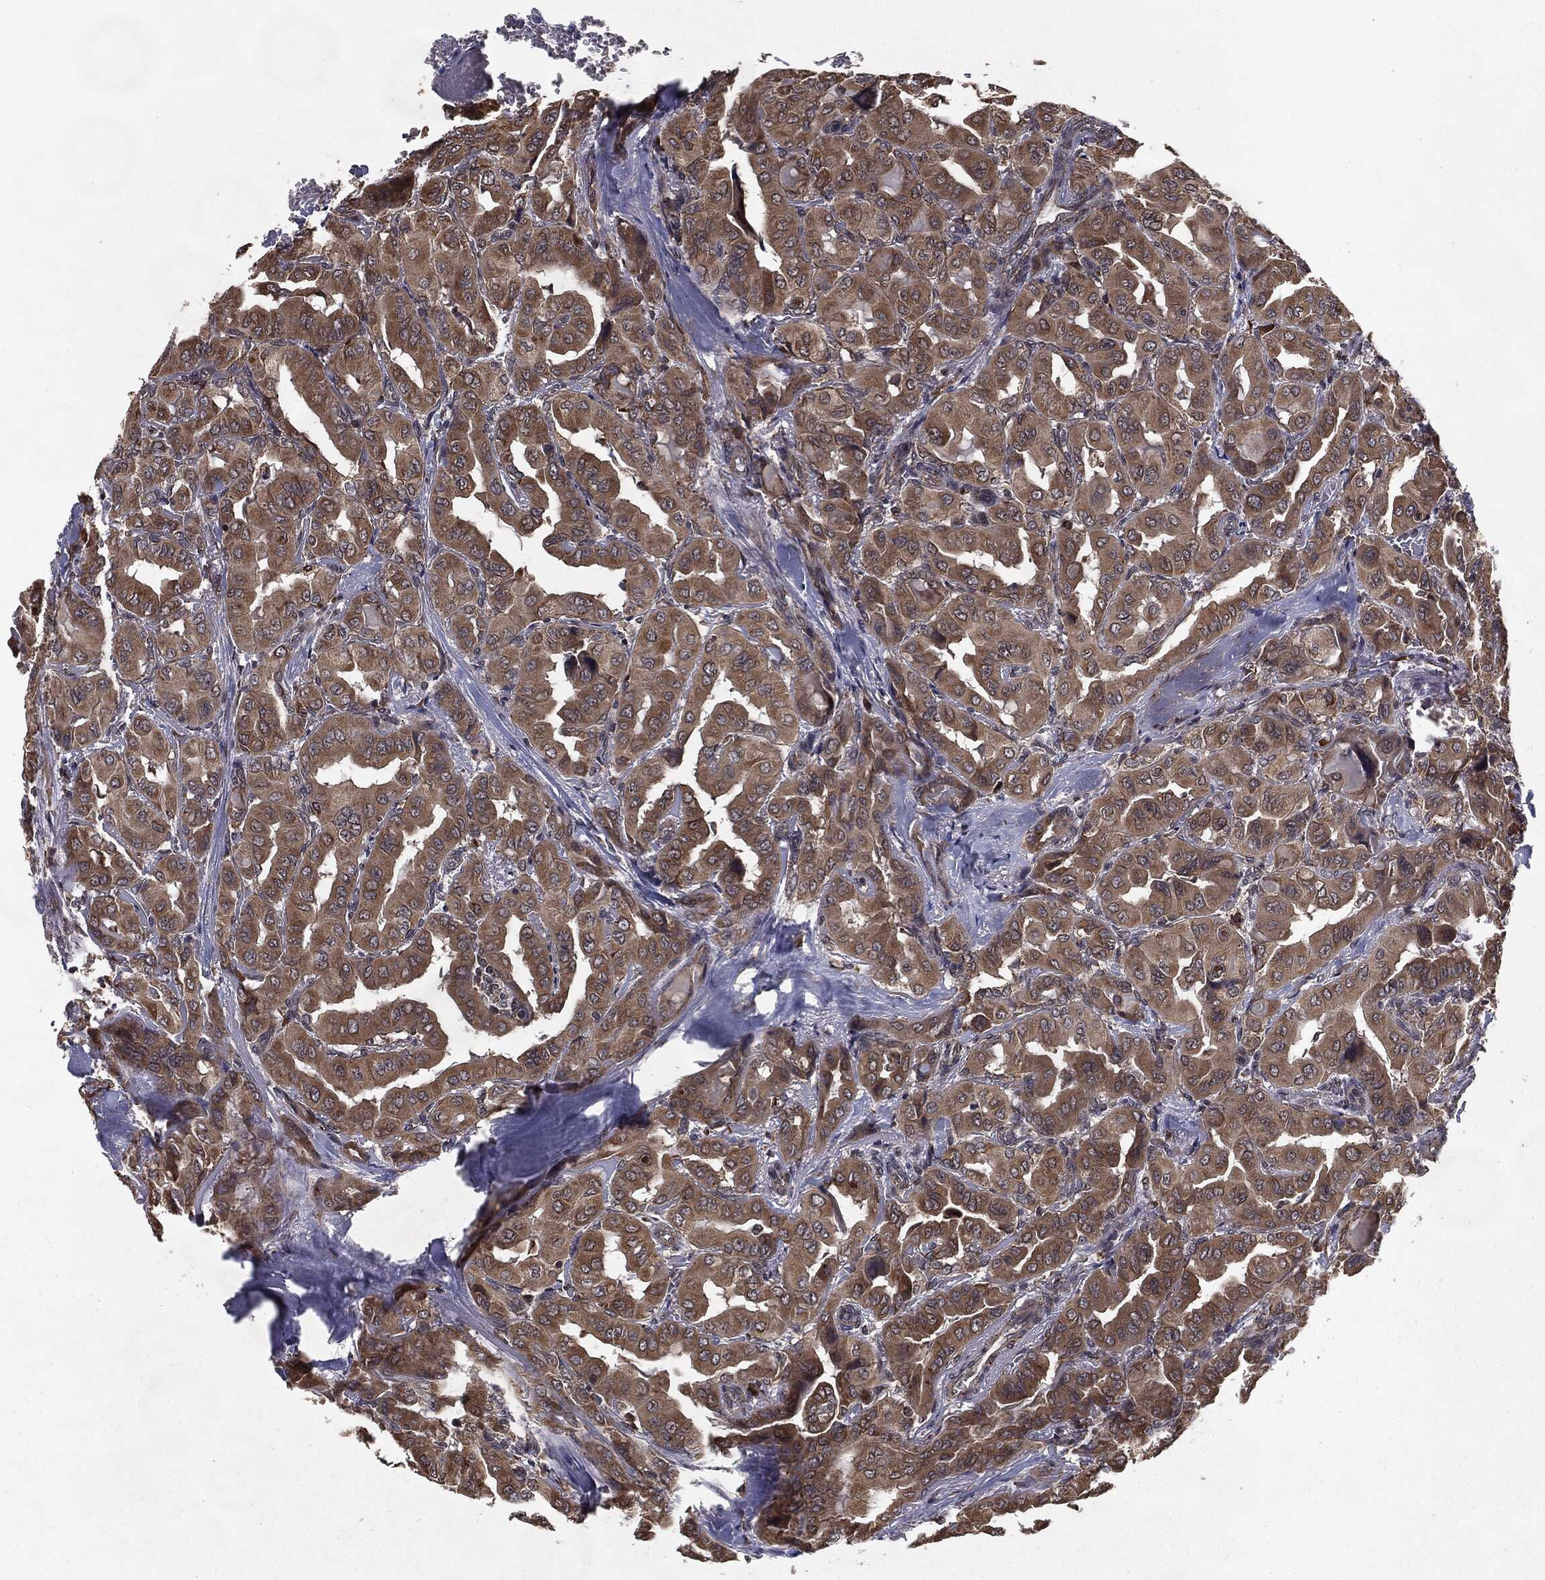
{"staining": {"intensity": "moderate", "quantity": ">75%", "location": "cytoplasmic/membranous"}, "tissue": "thyroid cancer", "cell_type": "Tumor cells", "image_type": "cancer", "snomed": [{"axis": "morphology", "description": "Normal tissue, NOS"}, {"axis": "morphology", "description": "Papillary adenocarcinoma, NOS"}, {"axis": "topography", "description": "Thyroid gland"}], "caption": "This photomicrograph shows immunohistochemistry staining of thyroid cancer (papillary adenocarcinoma), with medium moderate cytoplasmic/membranous expression in about >75% of tumor cells.", "gene": "HDAC5", "patient": {"sex": "female", "age": 66}}